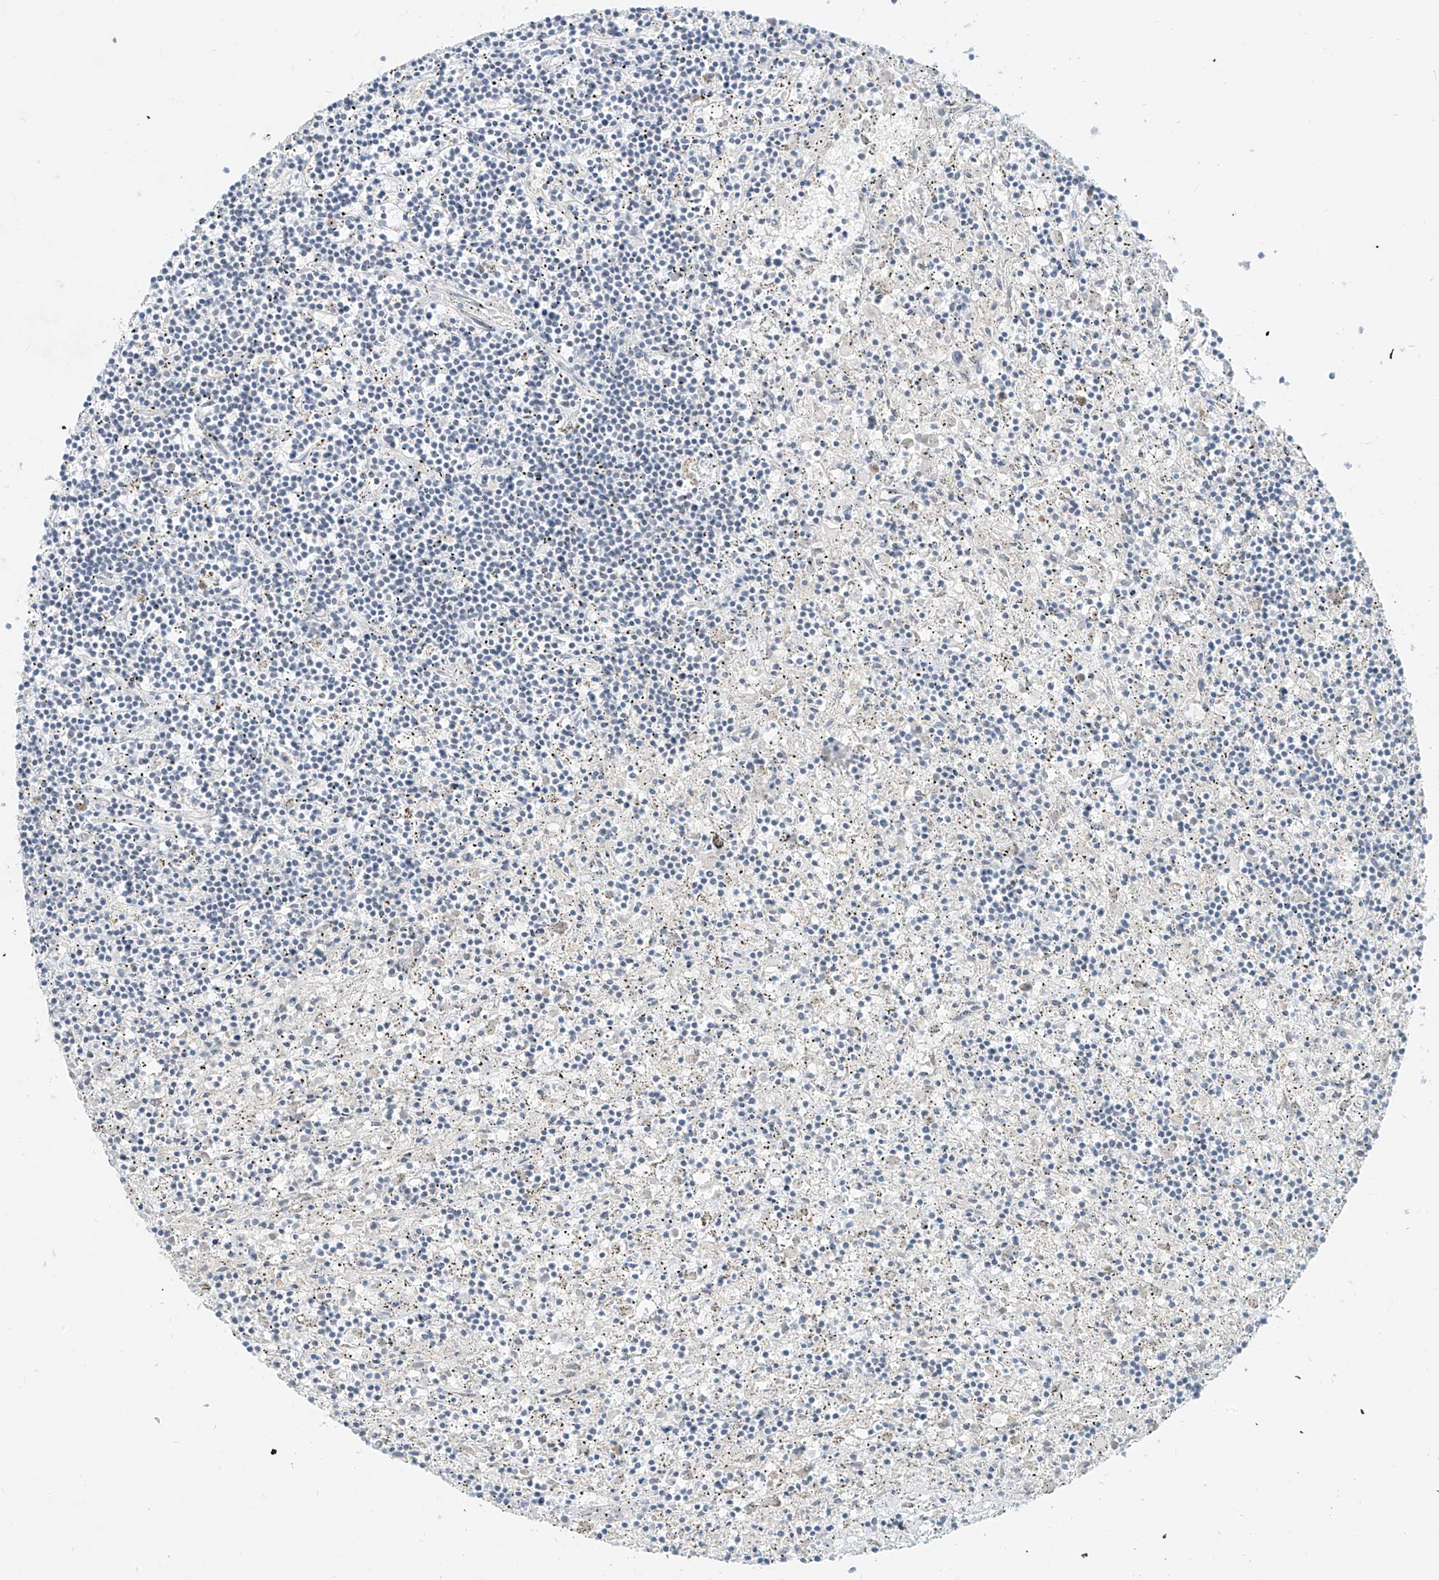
{"staining": {"intensity": "negative", "quantity": "none", "location": "none"}, "tissue": "lymphoma", "cell_type": "Tumor cells", "image_type": "cancer", "snomed": [{"axis": "morphology", "description": "Malignant lymphoma, non-Hodgkin's type, Low grade"}, {"axis": "topography", "description": "Spleen"}], "caption": "The histopathology image reveals no significant positivity in tumor cells of lymphoma.", "gene": "C2orf42", "patient": {"sex": "male", "age": 76}}